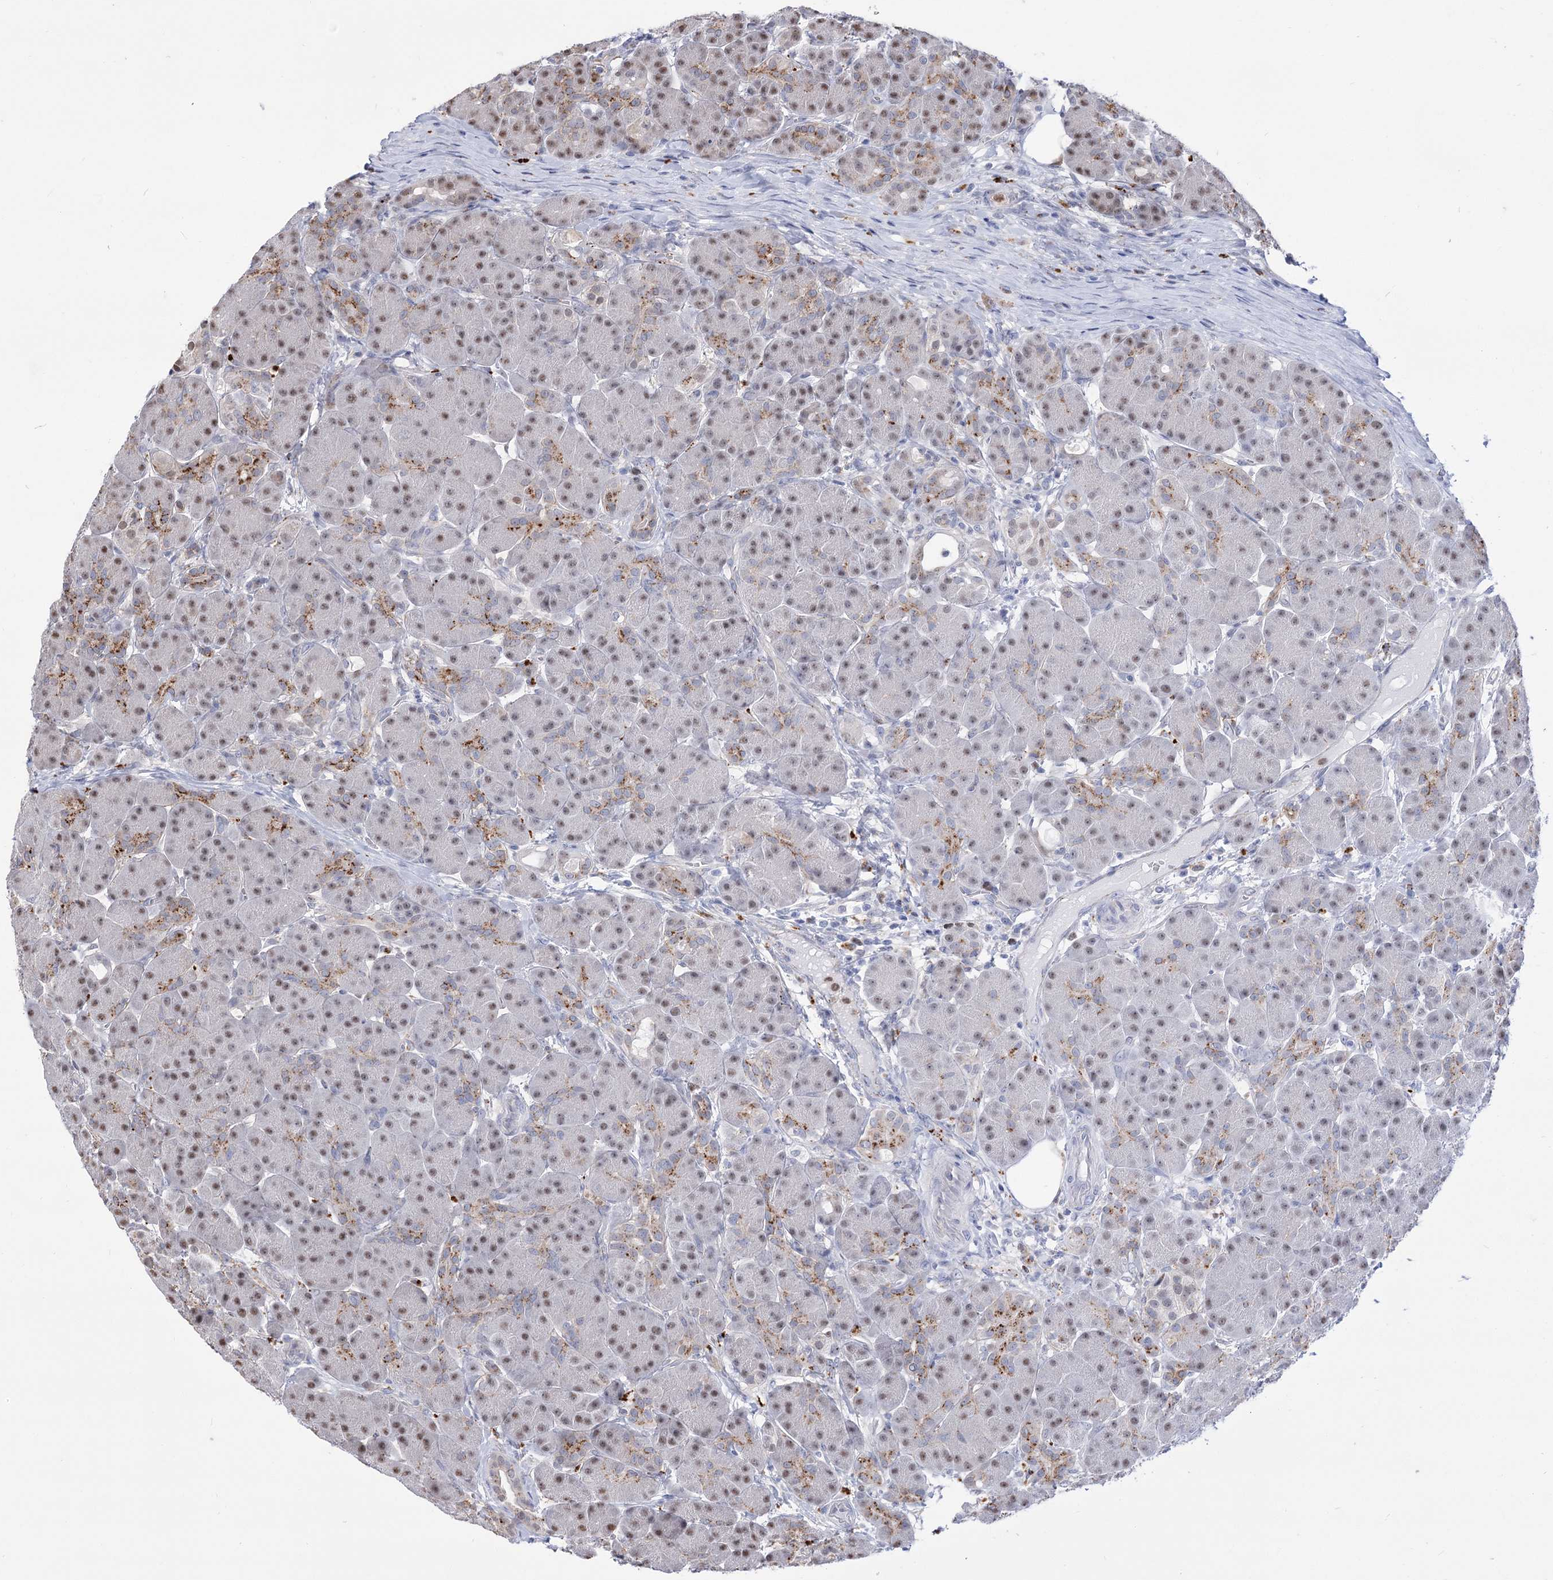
{"staining": {"intensity": "moderate", "quantity": "25%-75%", "location": "cytoplasmic/membranous,nuclear"}, "tissue": "pancreas", "cell_type": "Exocrine glandular cells", "image_type": "normal", "snomed": [{"axis": "morphology", "description": "Normal tissue, NOS"}, {"axis": "topography", "description": "Pancreas"}], "caption": "A brown stain highlights moderate cytoplasmic/membranous,nuclear expression of a protein in exocrine glandular cells of unremarkable pancreas. The protein is stained brown, and the nuclei are stained in blue (DAB (3,3'-diaminobenzidine) IHC with brightfield microscopy, high magnification).", "gene": "SIAE", "patient": {"sex": "male", "age": 63}}